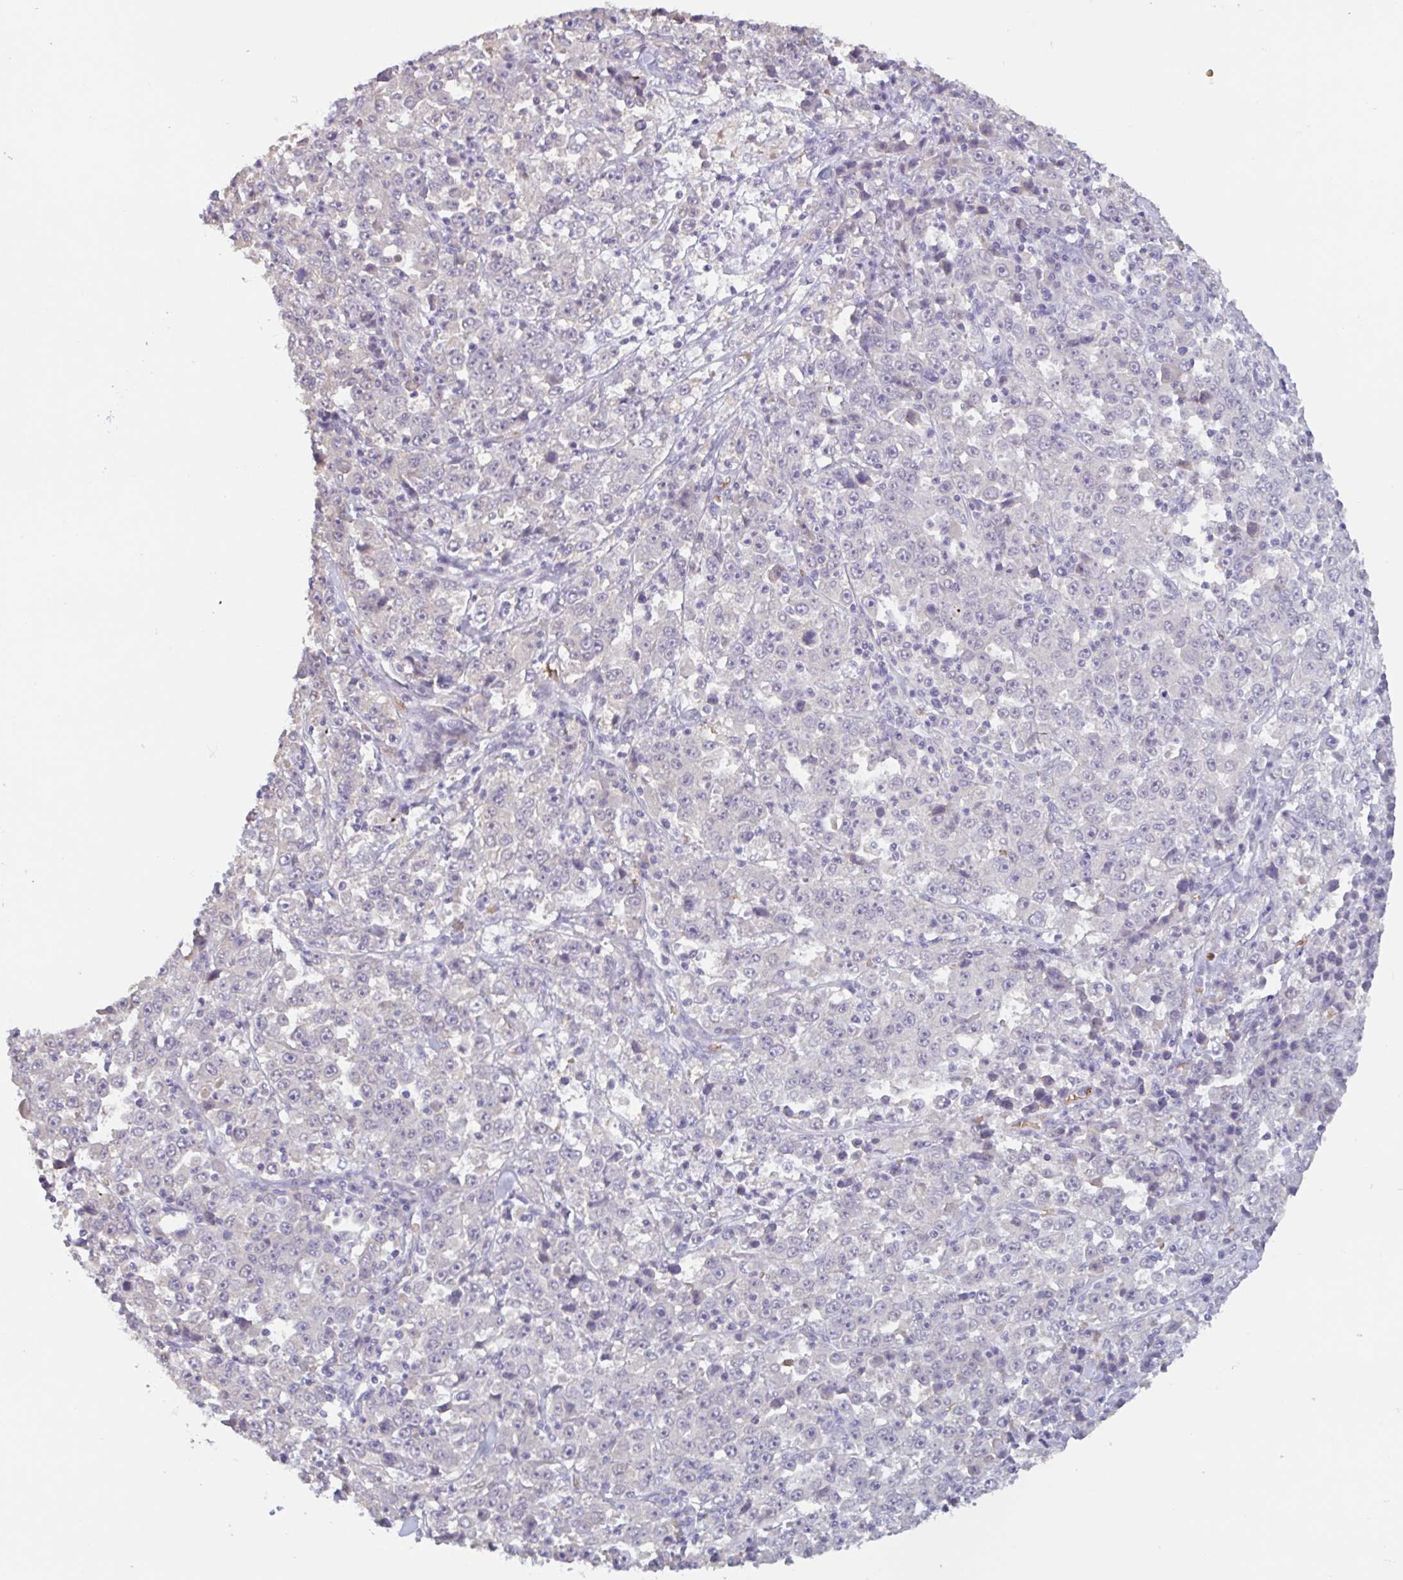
{"staining": {"intensity": "negative", "quantity": "none", "location": "none"}, "tissue": "stomach cancer", "cell_type": "Tumor cells", "image_type": "cancer", "snomed": [{"axis": "morphology", "description": "Normal tissue, NOS"}, {"axis": "morphology", "description": "Adenocarcinoma, NOS"}, {"axis": "topography", "description": "Stomach, upper"}, {"axis": "topography", "description": "Stomach"}], "caption": "This is an immunohistochemistry (IHC) micrograph of adenocarcinoma (stomach). There is no positivity in tumor cells.", "gene": "RHAG", "patient": {"sex": "male", "age": 59}}